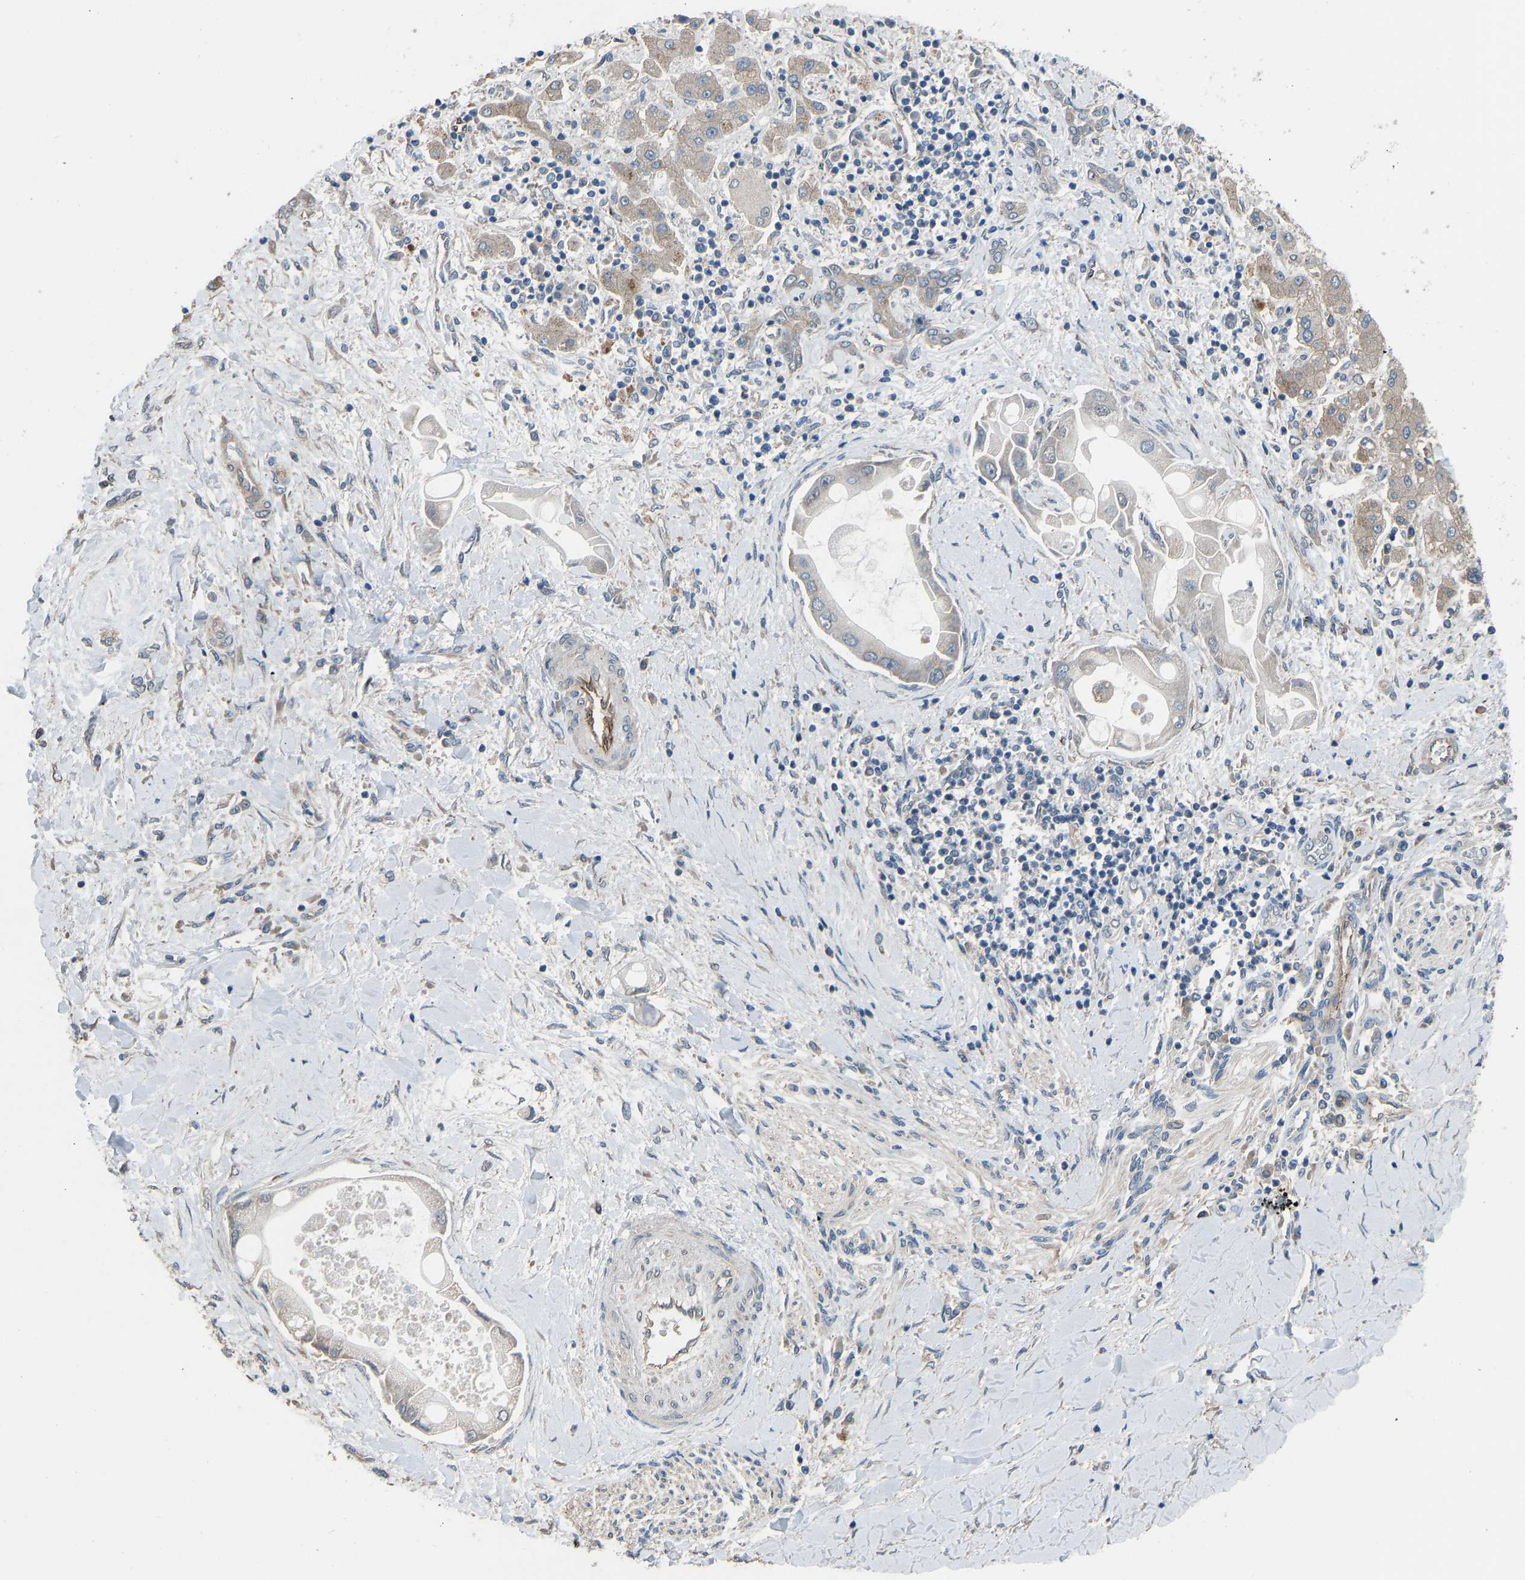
{"staining": {"intensity": "weak", "quantity": "<25%", "location": "cytoplasmic/membranous"}, "tissue": "liver cancer", "cell_type": "Tumor cells", "image_type": "cancer", "snomed": [{"axis": "morphology", "description": "Cholangiocarcinoma"}, {"axis": "topography", "description": "Liver"}], "caption": "The immunohistochemistry image has no significant staining in tumor cells of liver cancer tissue.", "gene": "SLC43A1", "patient": {"sex": "male", "age": 50}}